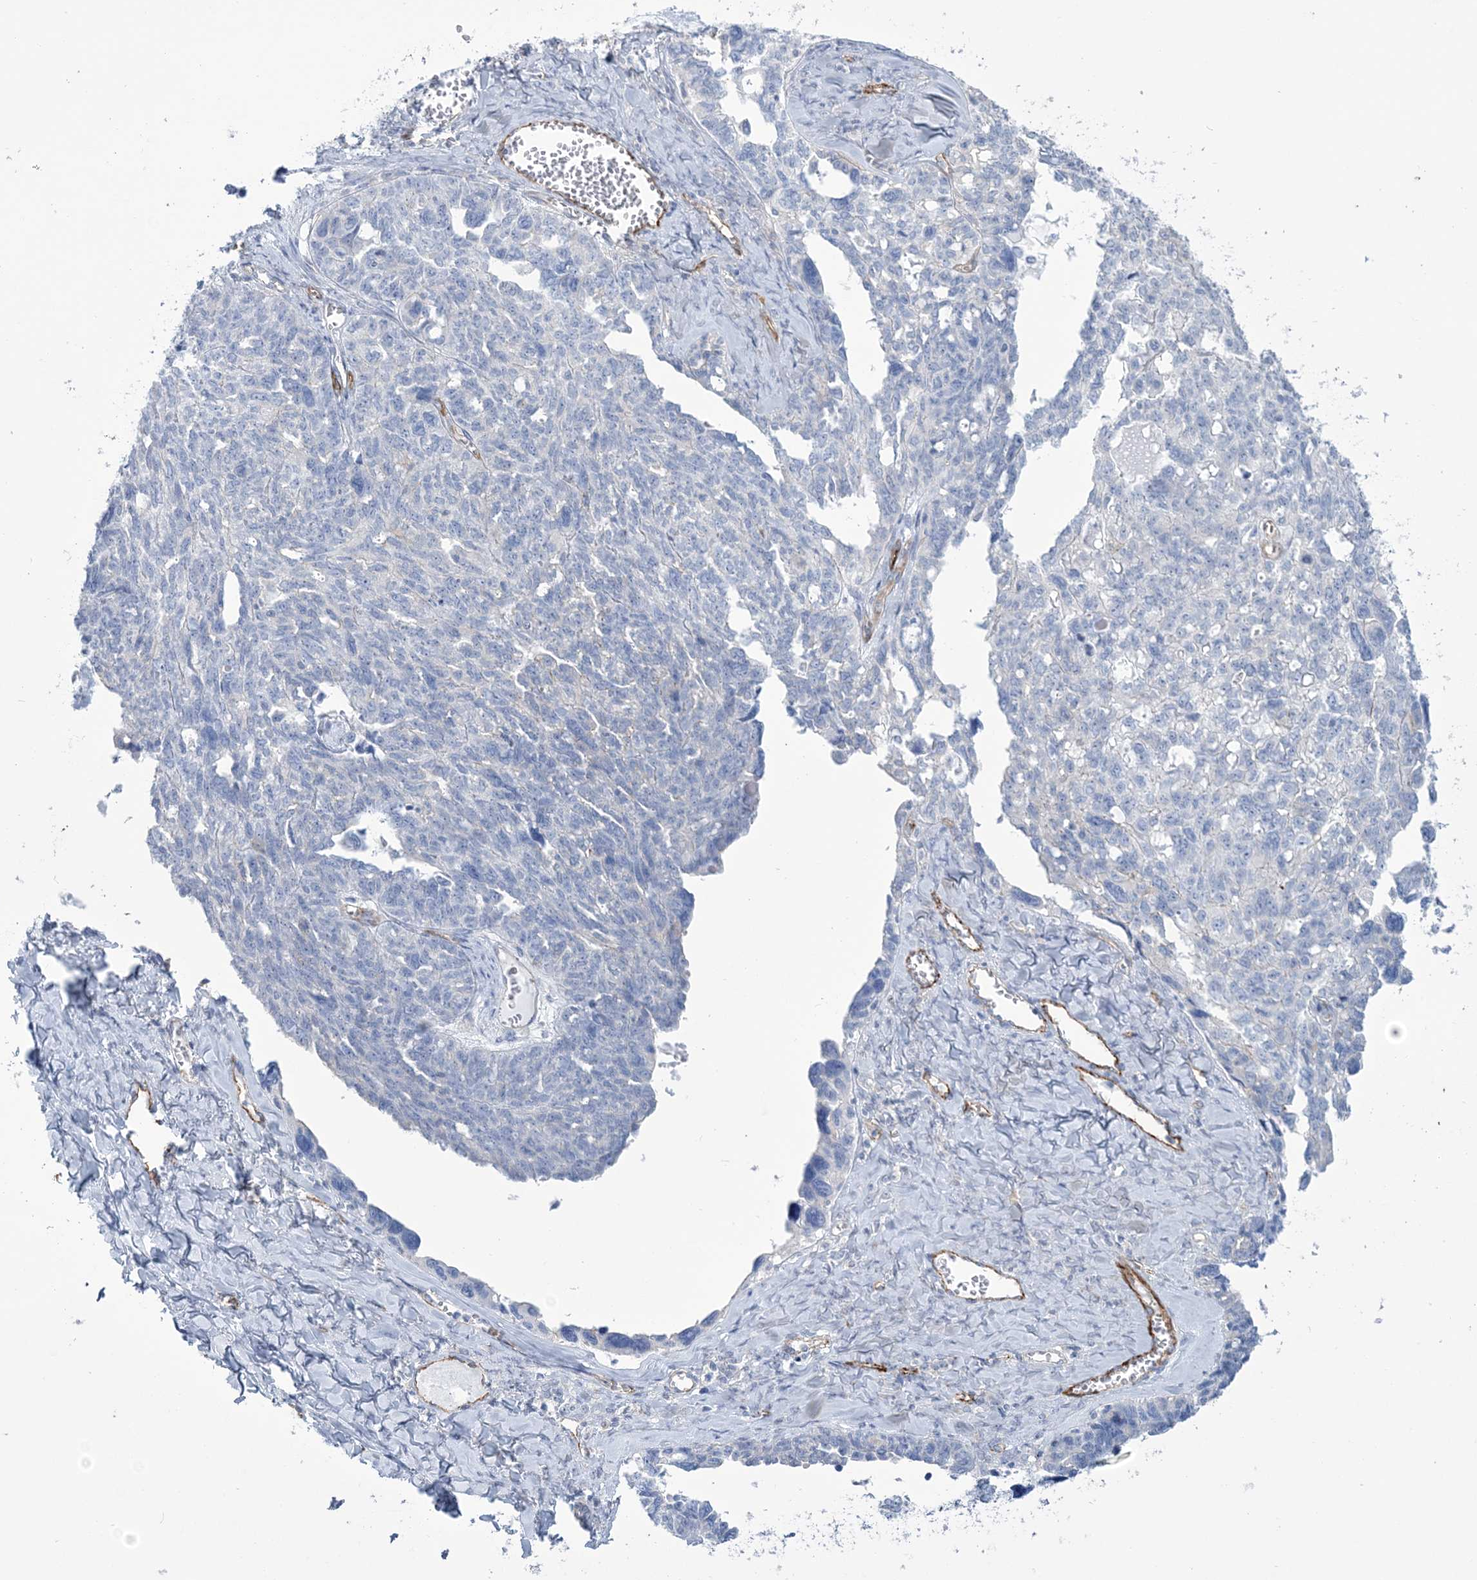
{"staining": {"intensity": "negative", "quantity": "none", "location": "none"}, "tissue": "ovarian cancer", "cell_type": "Tumor cells", "image_type": "cancer", "snomed": [{"axis": "morphology", "description": "Cystadenocarcinoma, serous, NOS"}, {"axis": "topography", "description": "Ovary"}], "caption": "Histopathology image shows no protein positivity in tumor cells of ovarian cancer tissue.", "gene": "RAB11FIP5", "patient": {"sex": "female", "age": 79}}